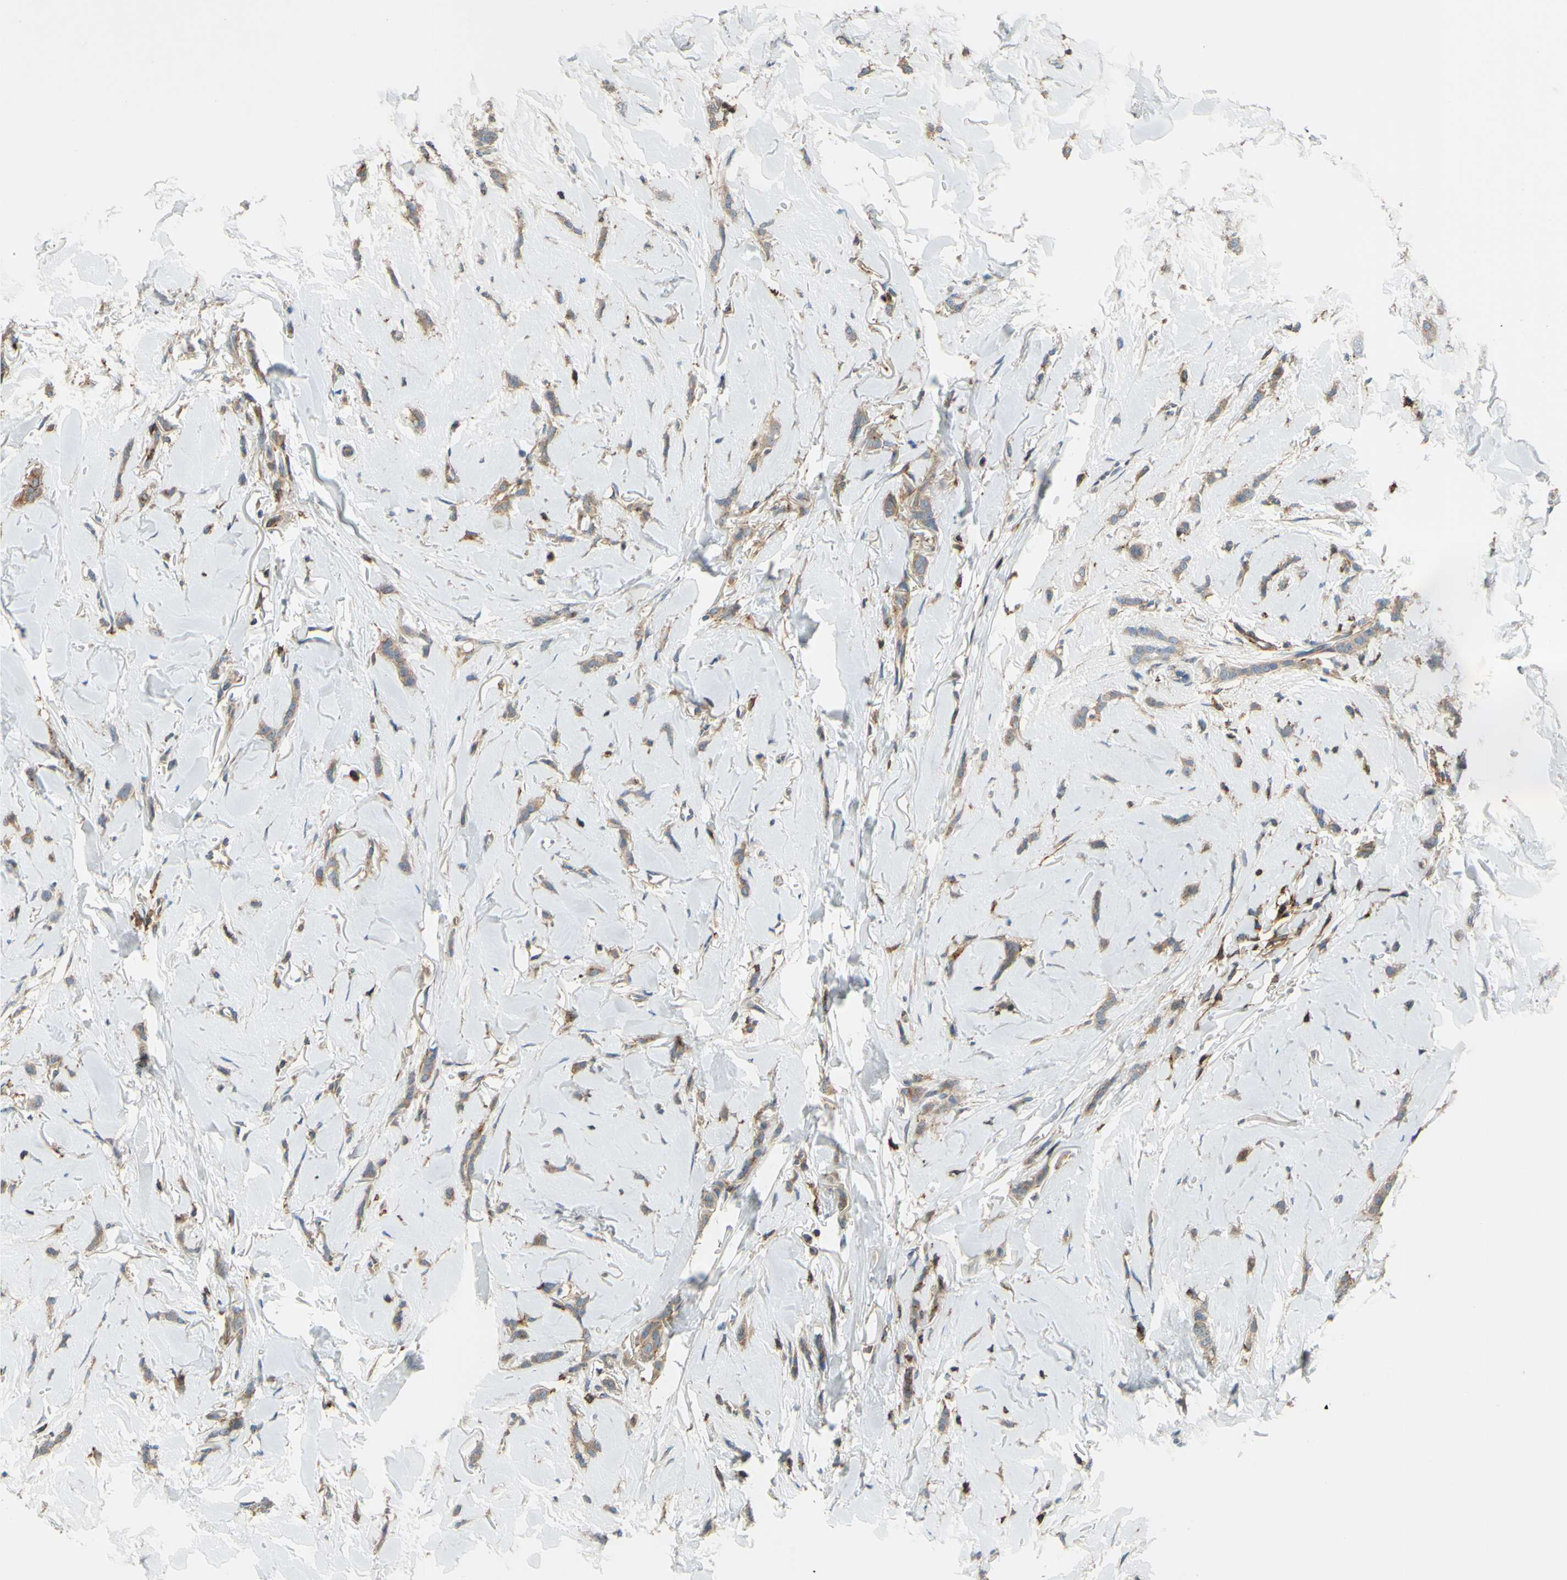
{"staining": {"intensity": "weak", "quantity": ">75%", "location": "cytoplasmic/membranous"}, "tissue": "breast cancer", "cell_type": "Tumor cells", "image_type": "cancer", "snomed": [{"axis": "morphology", "description": "Lobular carcinoma"}, {"axis": "topography", "description": "Skin"}, {"axis": "topography", "description": "Breast"}], "caption": "A brown stain highlights weak cytoplasmic/membranous staining of a protein in breast lobular carcinoma tumor cells. The protein is shown in brown color, while the nuclei are stained blue.", "gene": "POR", "patient": {"sex": "female", "age": 46}}